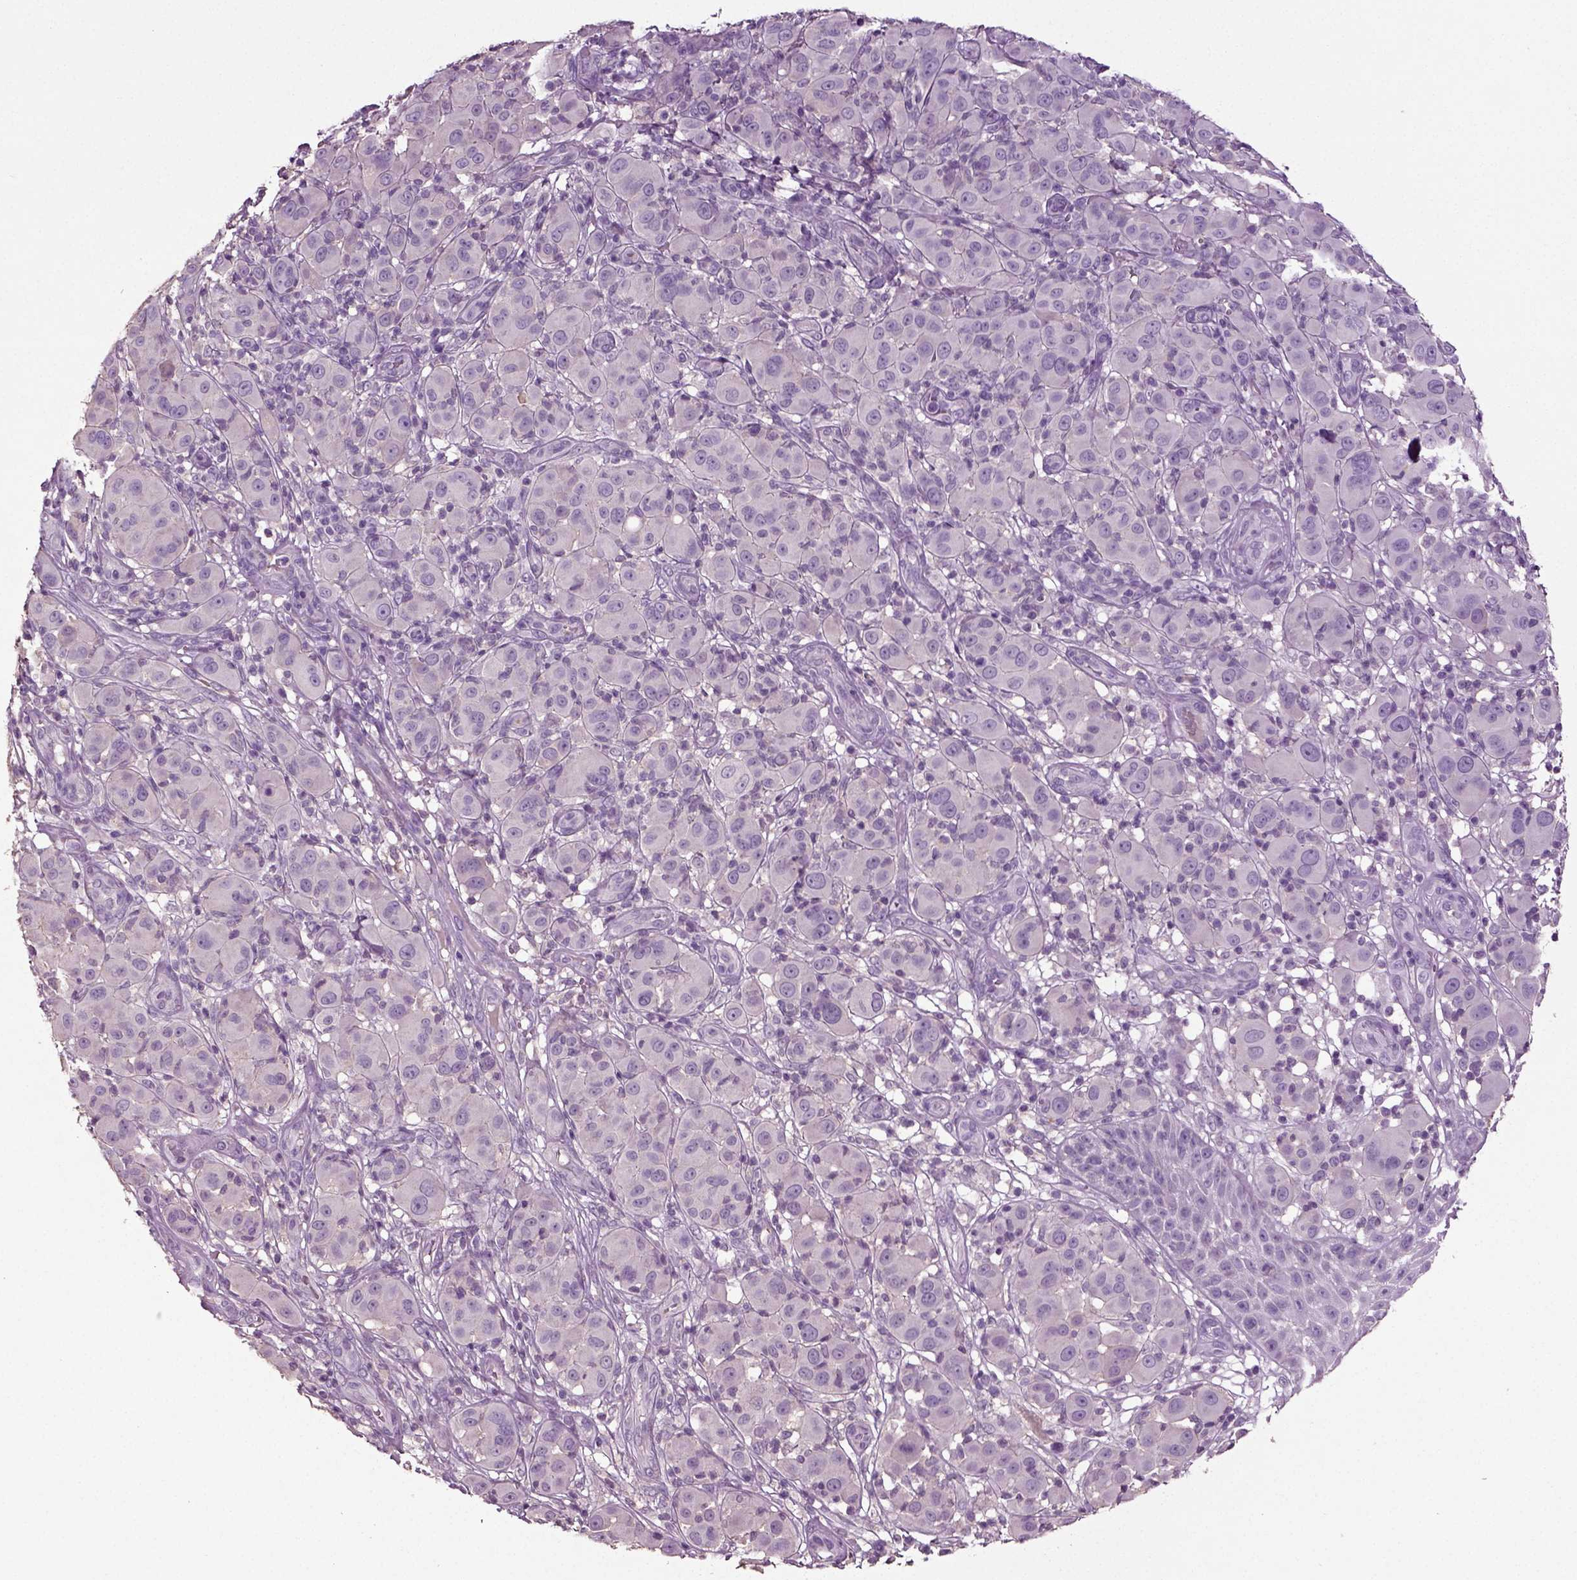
{"staining": {"intensity": "negative", "quantity": "none", "location": "none"}, "tissue": "melanoma", "cell_type": "Tumor cells", "image_type": "cancer", "snomed": [{"axis": "morphology", "description": "Malignant melanoma, NOS"}, {"axis": "topography", "description": "Skin"}], "caption": "DAB immunohistochemical staining of melanoma reveals no significant staining in tumor cells. The staining is performed using DAB (3,3'-diaminobenzidine) brown chromogen with nuclei counter-stained in using hematoxylin.", "gene": "DEFB118", "patient": {"sex": "female", "age": 87}}